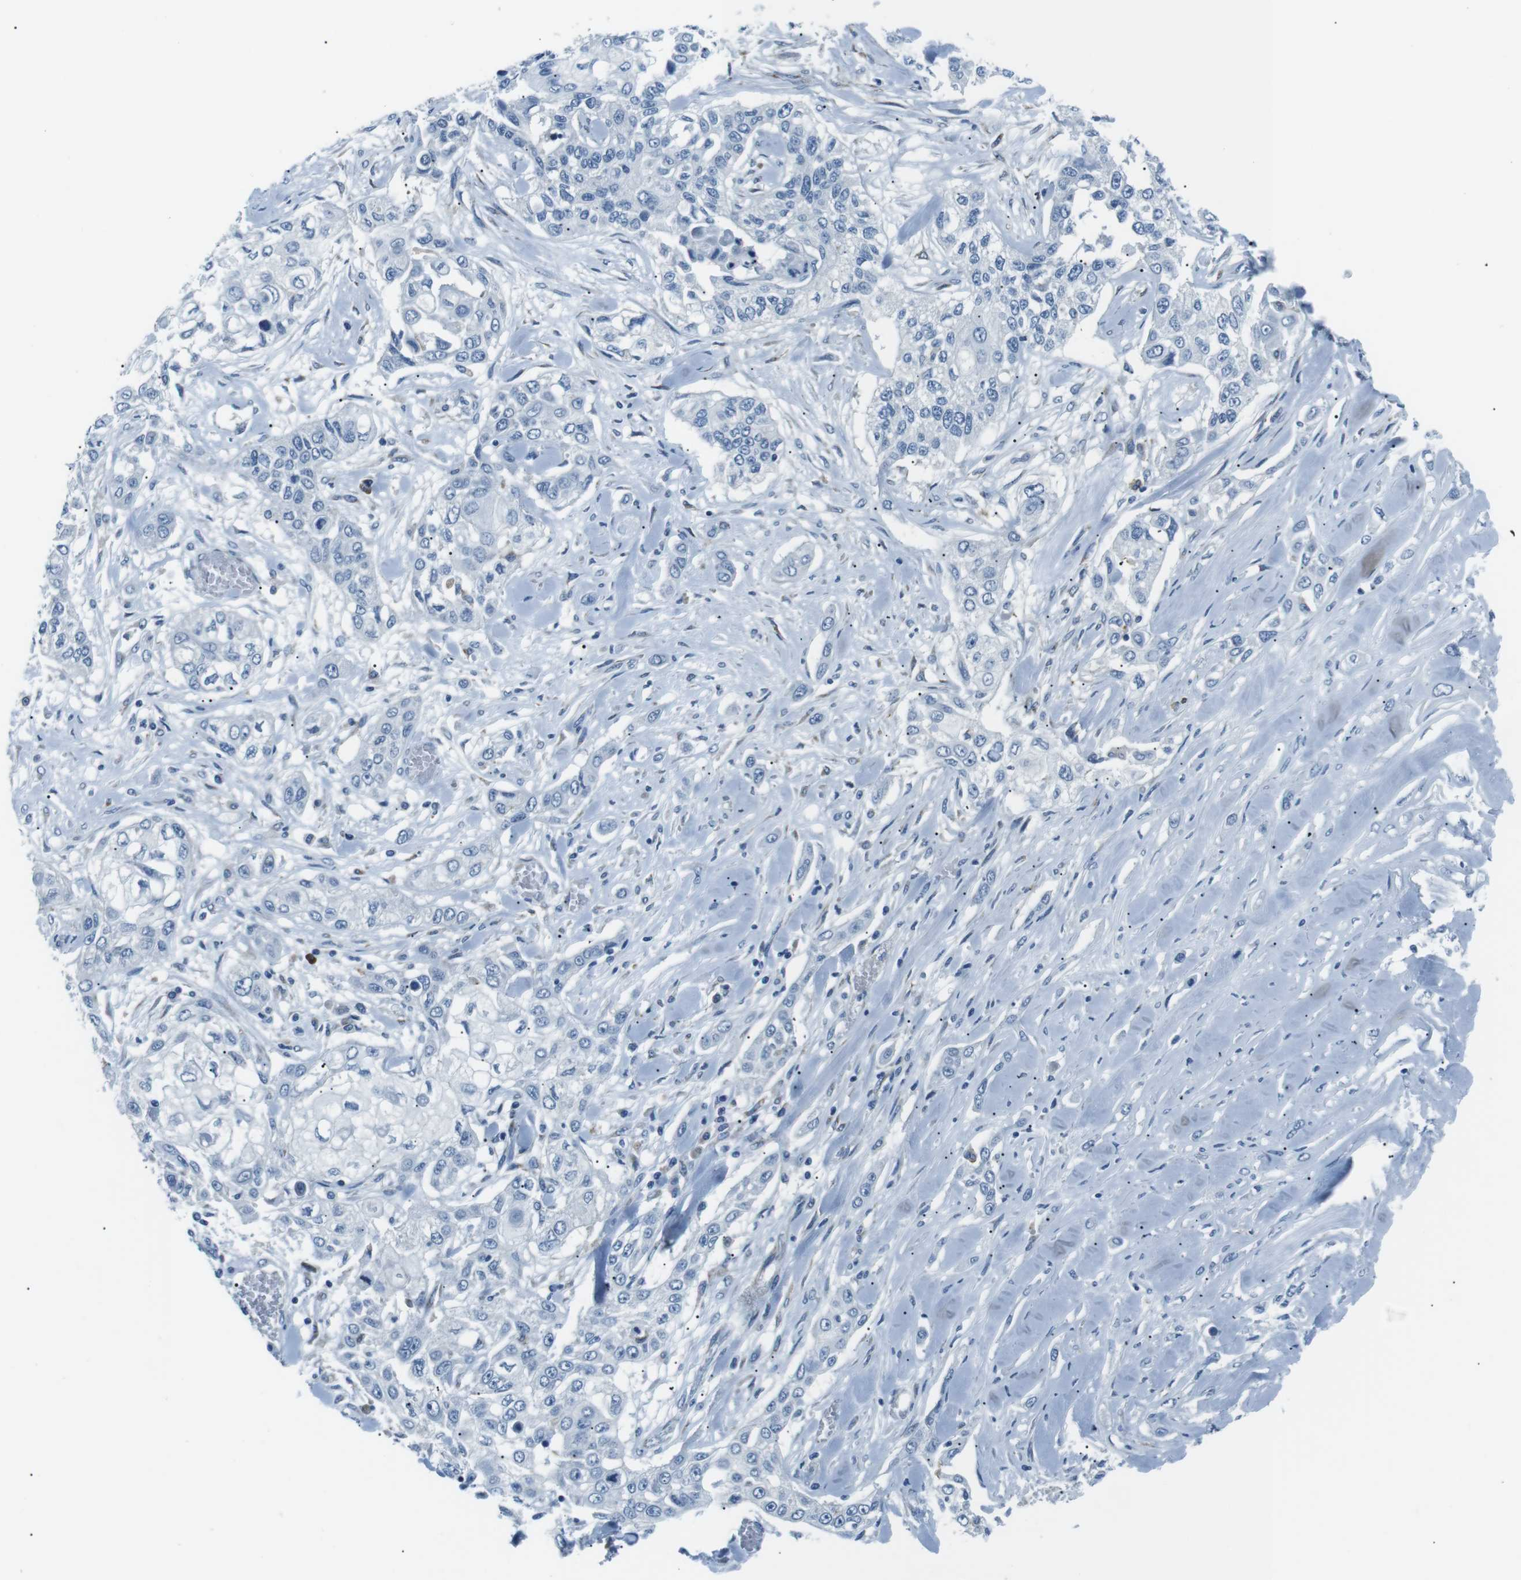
{"staining": {"intensity": "negative", "quantity": "none", "location": "none"}, "tissue": "lung cancer", "cell_type": "Tumor cells", "image_type": "cancer", "snomed": [{"axis": "morphology", "description": "Squamous cell carcinoma, NOS"}, {"axis": "topography", "description": "Lung"}], "caption": "The IHC image has no significant staining in tumor cells of lung cancer (squamous cell carcinoma) tissue. Brightfield microscopy of IHC stained with DAB (3,3'-diaminobenzidine) (brown) and hematoxylin (blue), captured at high magnification.", "gene": "CSF2RA", "patient": {"sex": "male", "age": 71}}